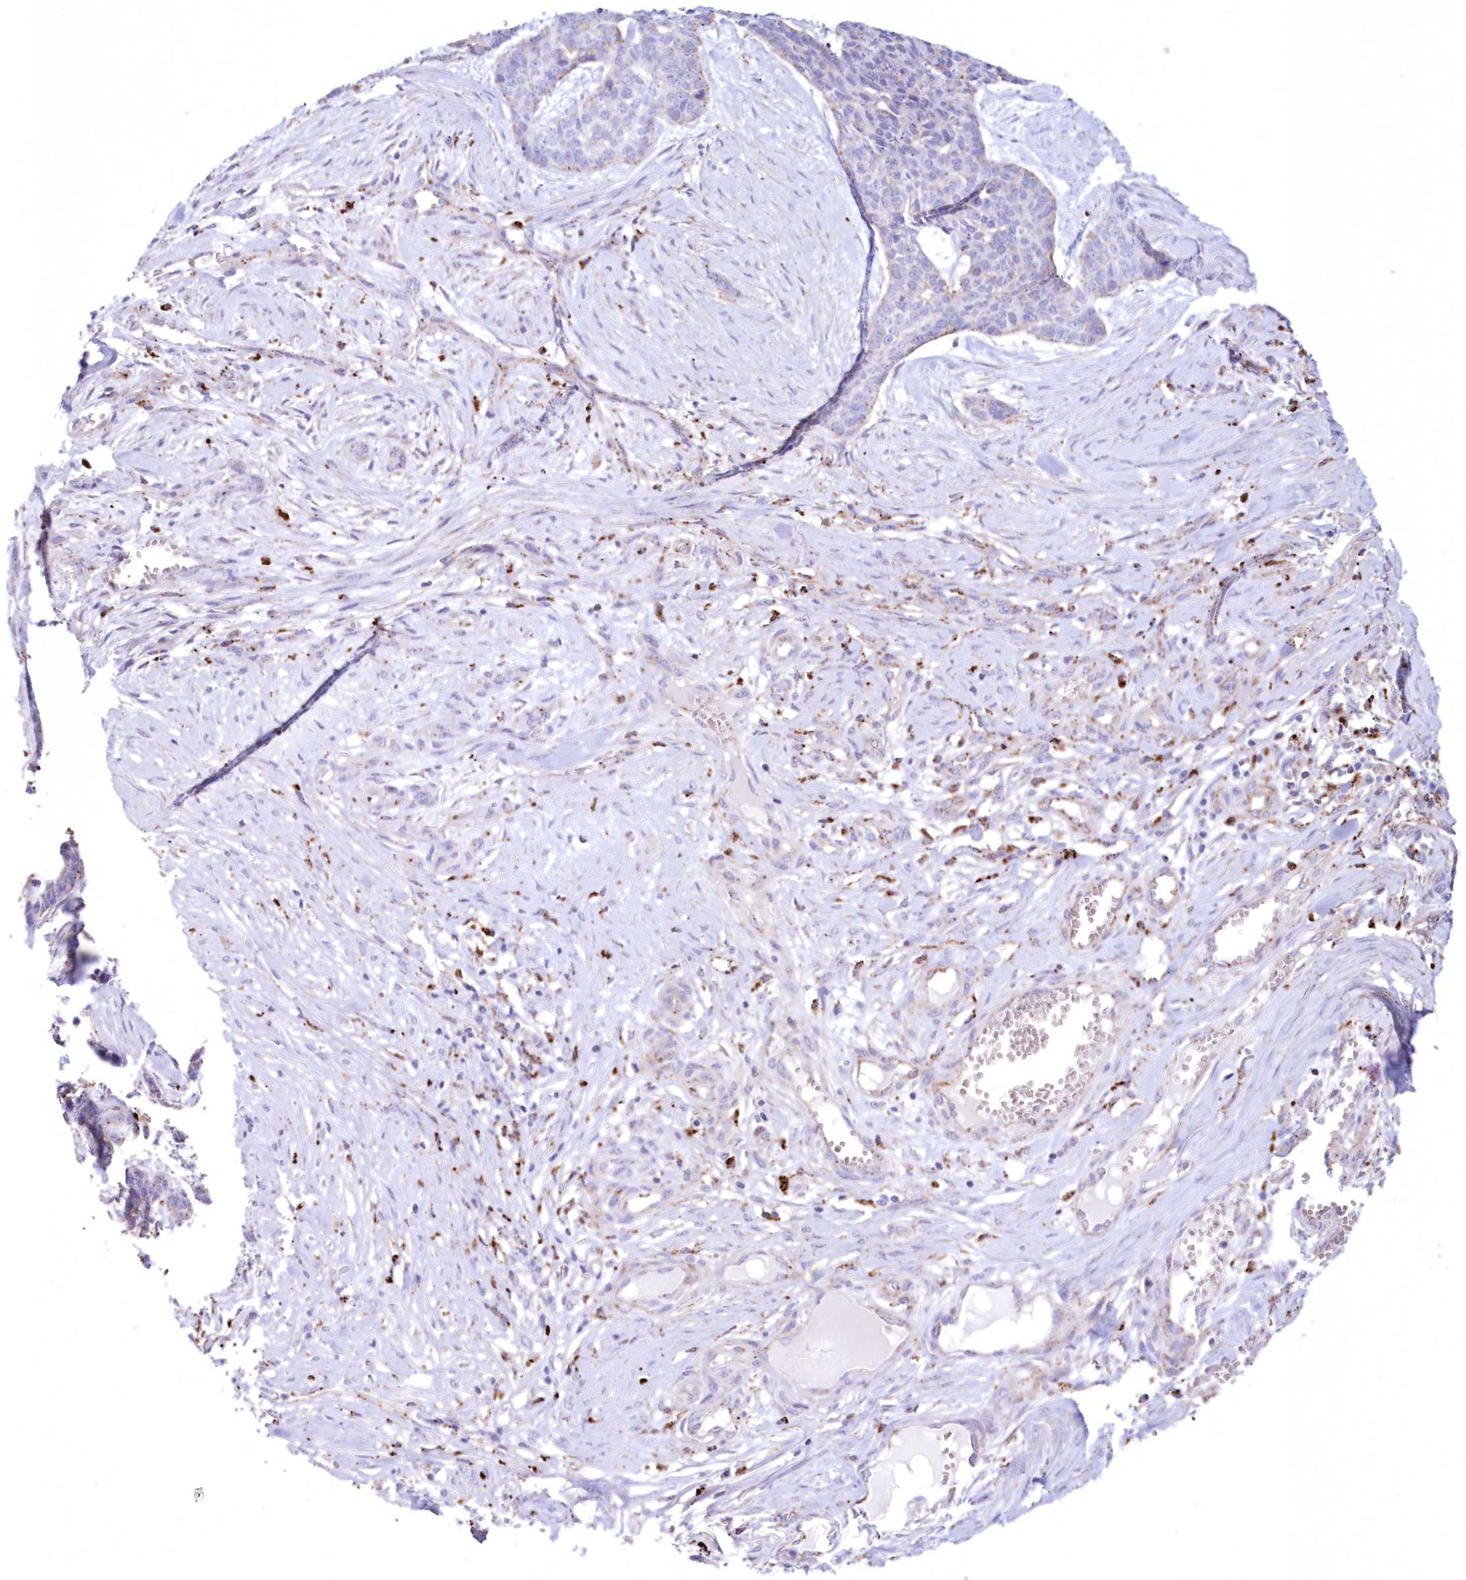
{"staining": {"intensity": "negative", "quantity": "none", "location": "none"}, "tissue": "skin cancer", "cell_type": "Tumor cells", "image_type": "cancer", "snomed": [{"axis": "morphology", "description": "Basal cell carcinoma"}, {"axis": "topography", "description": "Skin"}], "caption": "The immunohistochemistry (IHC) histopathology image has no significant positivity in tumor cells of skin cancer tissue.", "gene": "TPP1", "patient": {"sex": "female", "age": 64}}